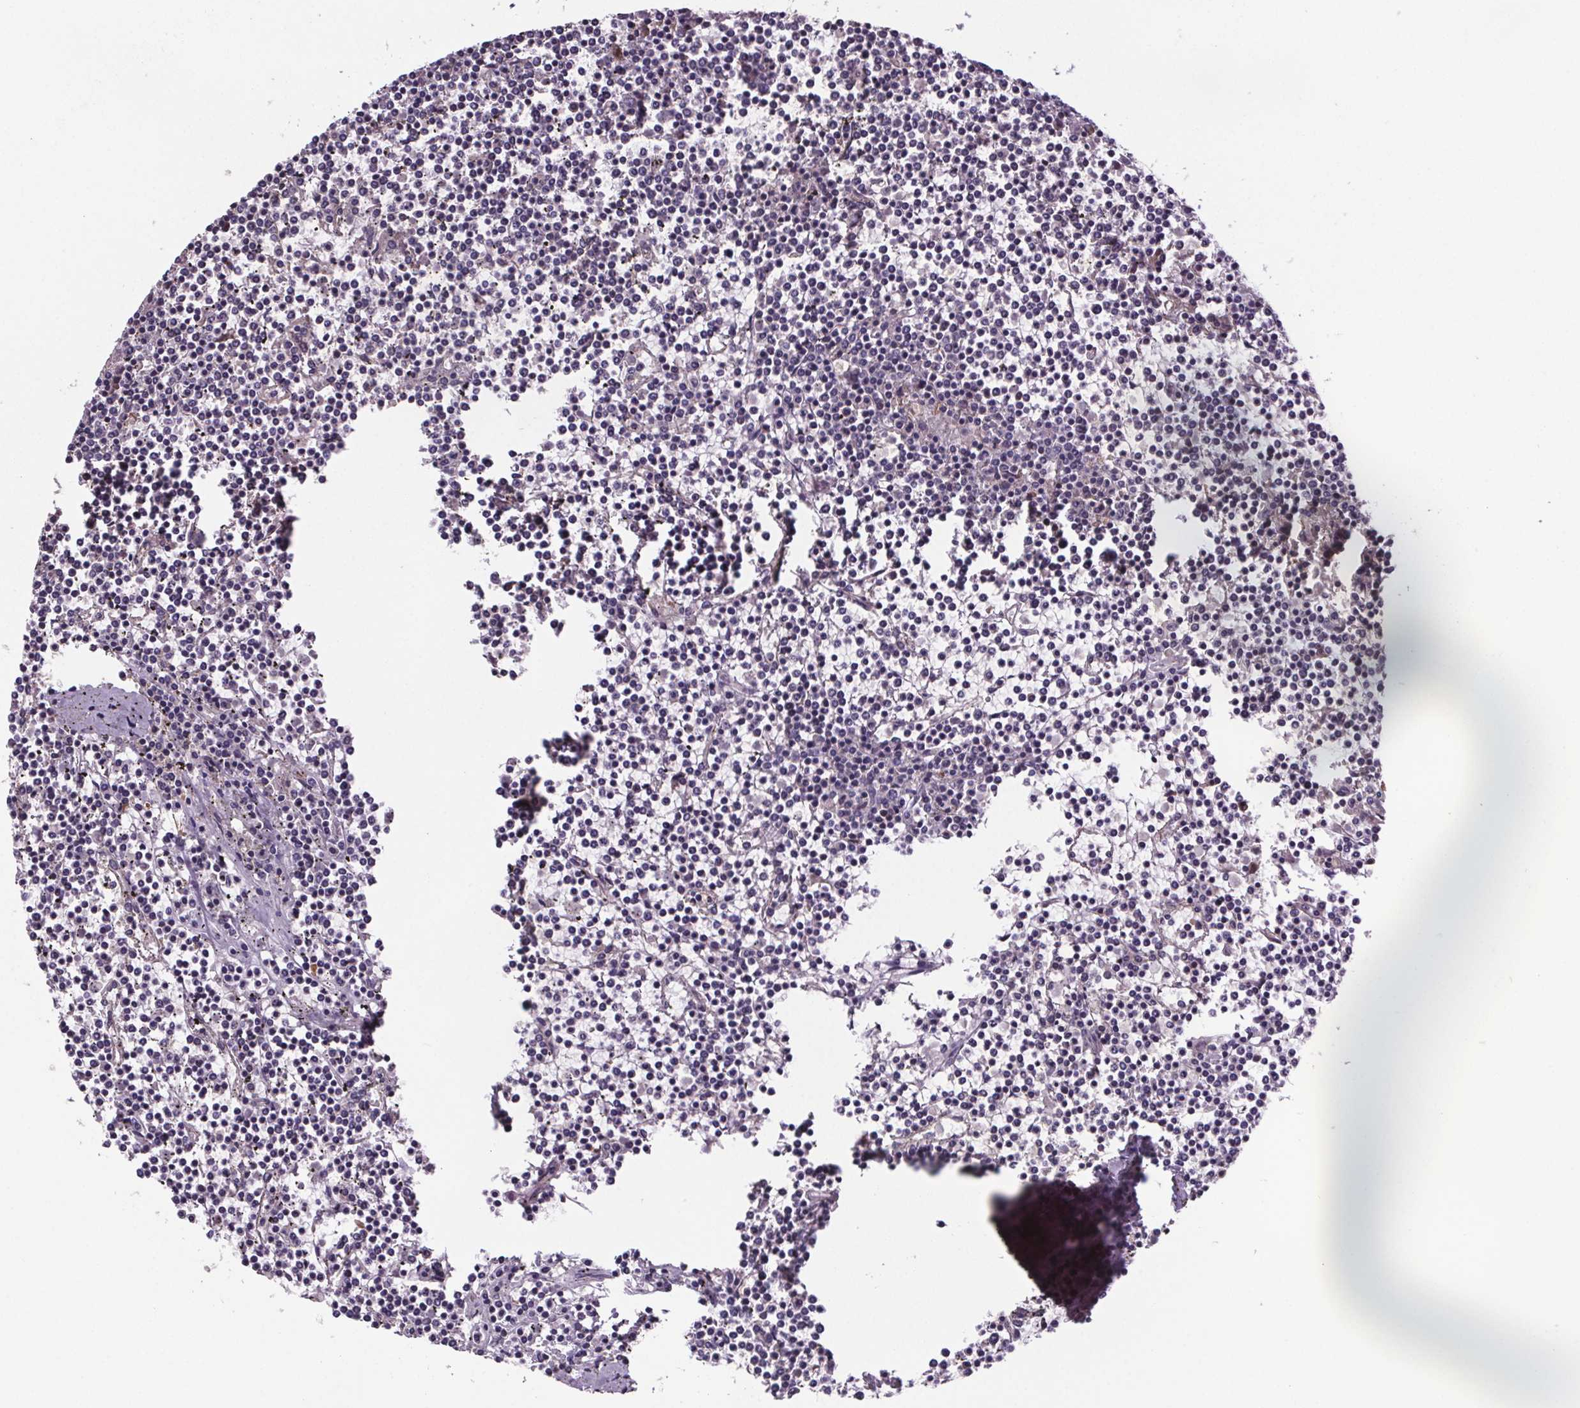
{"staining": {"intensity": "negative", "quantity": "none", "location": "none"}, "tissue": "lymphoma", "cell_type": "Tumor cells", "image_type": "cancer", "snomed": [{"axis": "morphology", "description": "Malignant lymphoma, non-Hodgkin's type, Low grade"}, {"axis": "topography", "description": "Spleen"}], "caption": "Tumor cells are negative for brown protein staining in low-grade malignant lymphoma, non-Hodgkin's type.", "gene": "CLN3", "patient": {"sex": "female", "age": 19}}